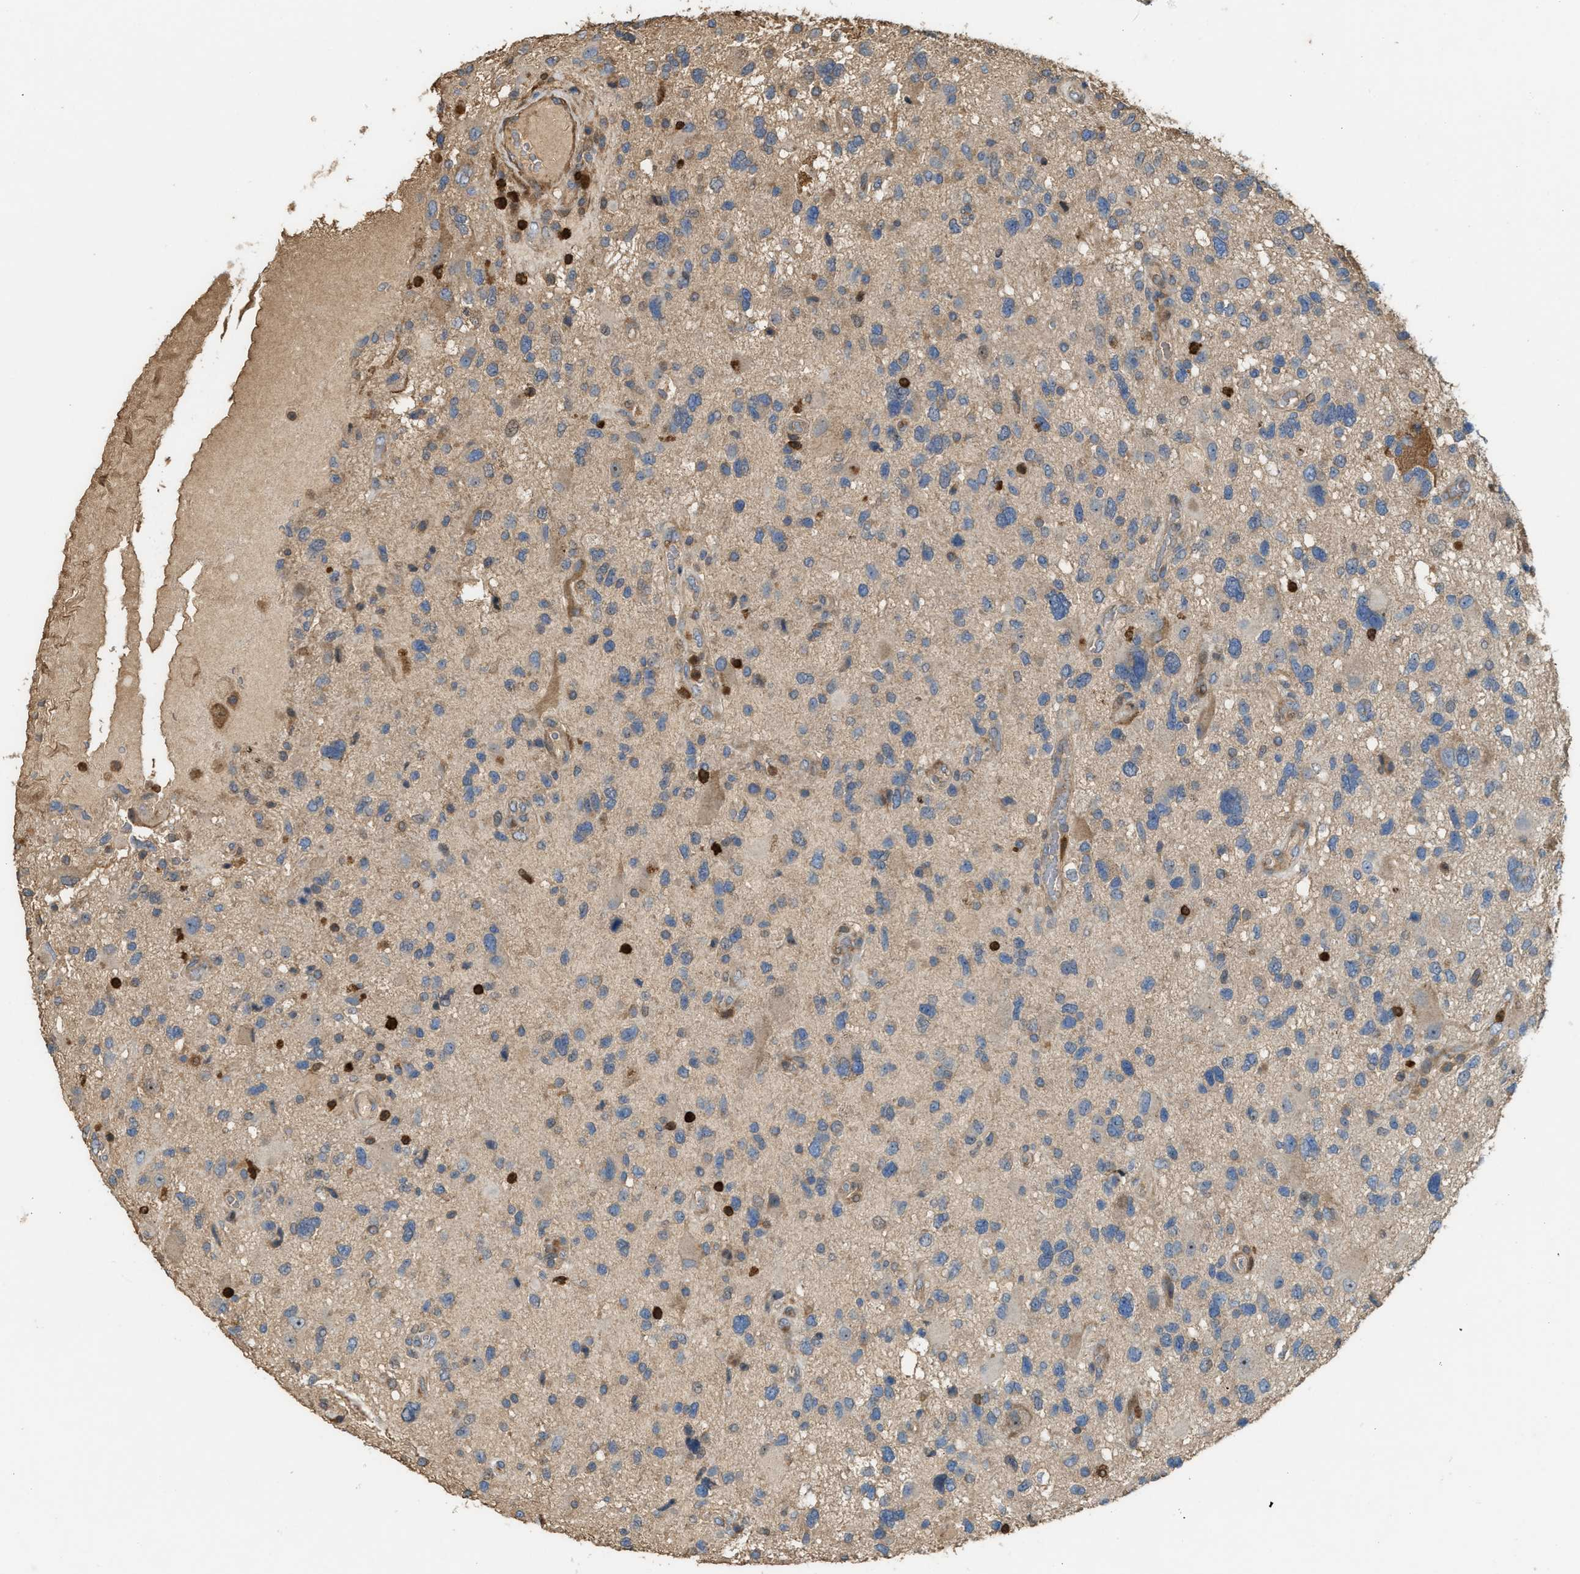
{"staining": {"intensity": "weak", "quantity": ">75%", "location": "cytoplasmic/membranous"}, "tissue": "glioma", "cell_type": "Tumor cells", "image_type": "cancer", "snomed": [{"axis": "morphology", "description": "Glioma, malignant, High grade"}, {"axis": "topography", "description": "Brain"}], "caption": "Glioma tissue demonstrates weak cytoplasmic/membranous positivity in approximately >75% of tumor cells, visualized by immunohistochemistry.", "gene": "SERPINB5", "patient": {"sex": "male", "age": 33}}